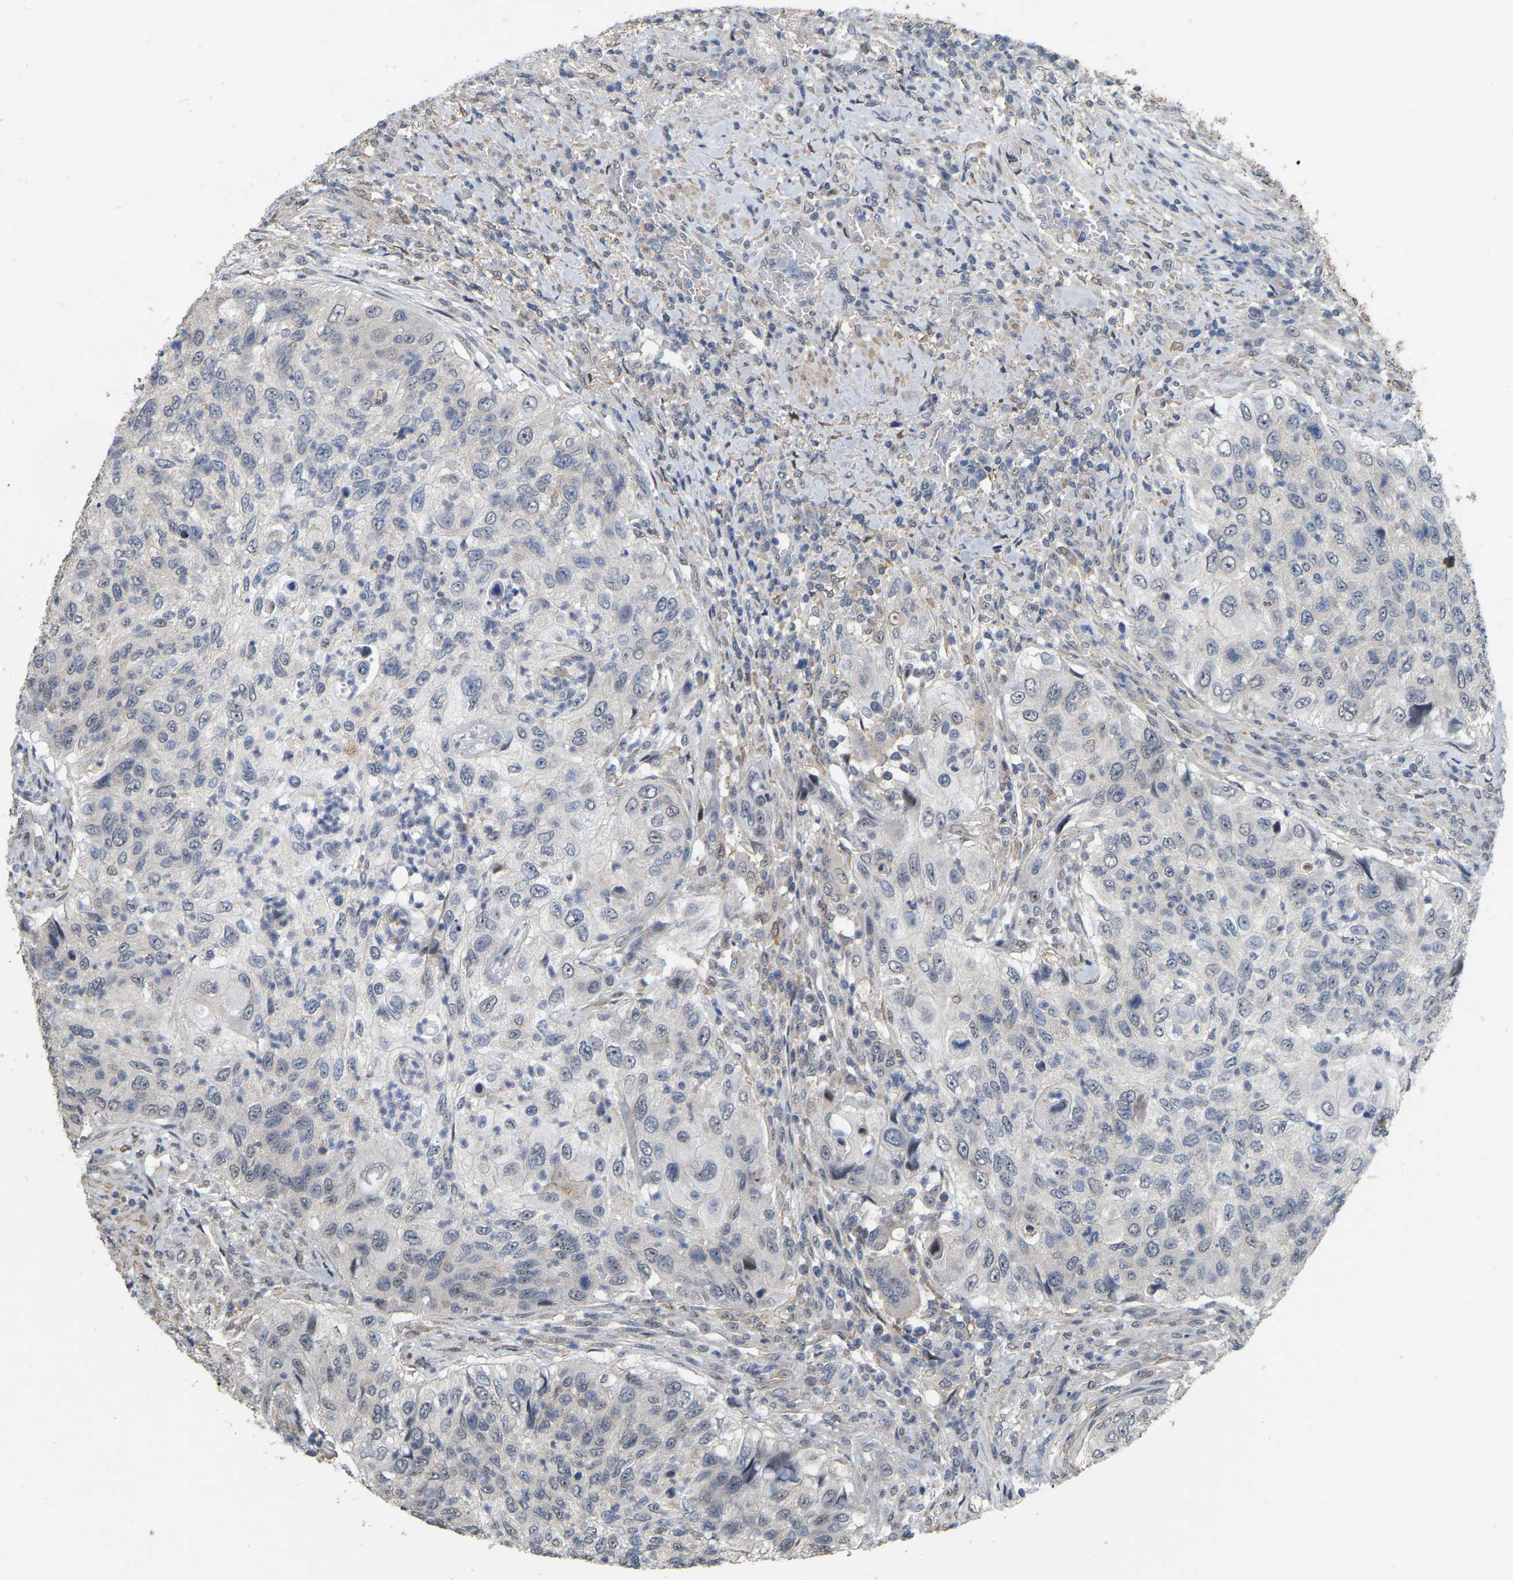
{"staining": {"intensity": "negative", "quantity": "none", "location": "none"}, "tissue": "urothelial cancer", "cell_type": "Tumor cells", "image_type": "cancer", "snomed": [{"axis": "morphology", "description": "Urothelial carcinoma, High grade"}, {"axis": "topography", "description": "Urinary bladder"}], "caption": "This is an immunohistochemistry (IHC) histopathology image of human urothelial cancer. There is no staining in tumor cells.", "gene": "RUVBL1", "patient": {"sex": "female", "age": 60}}